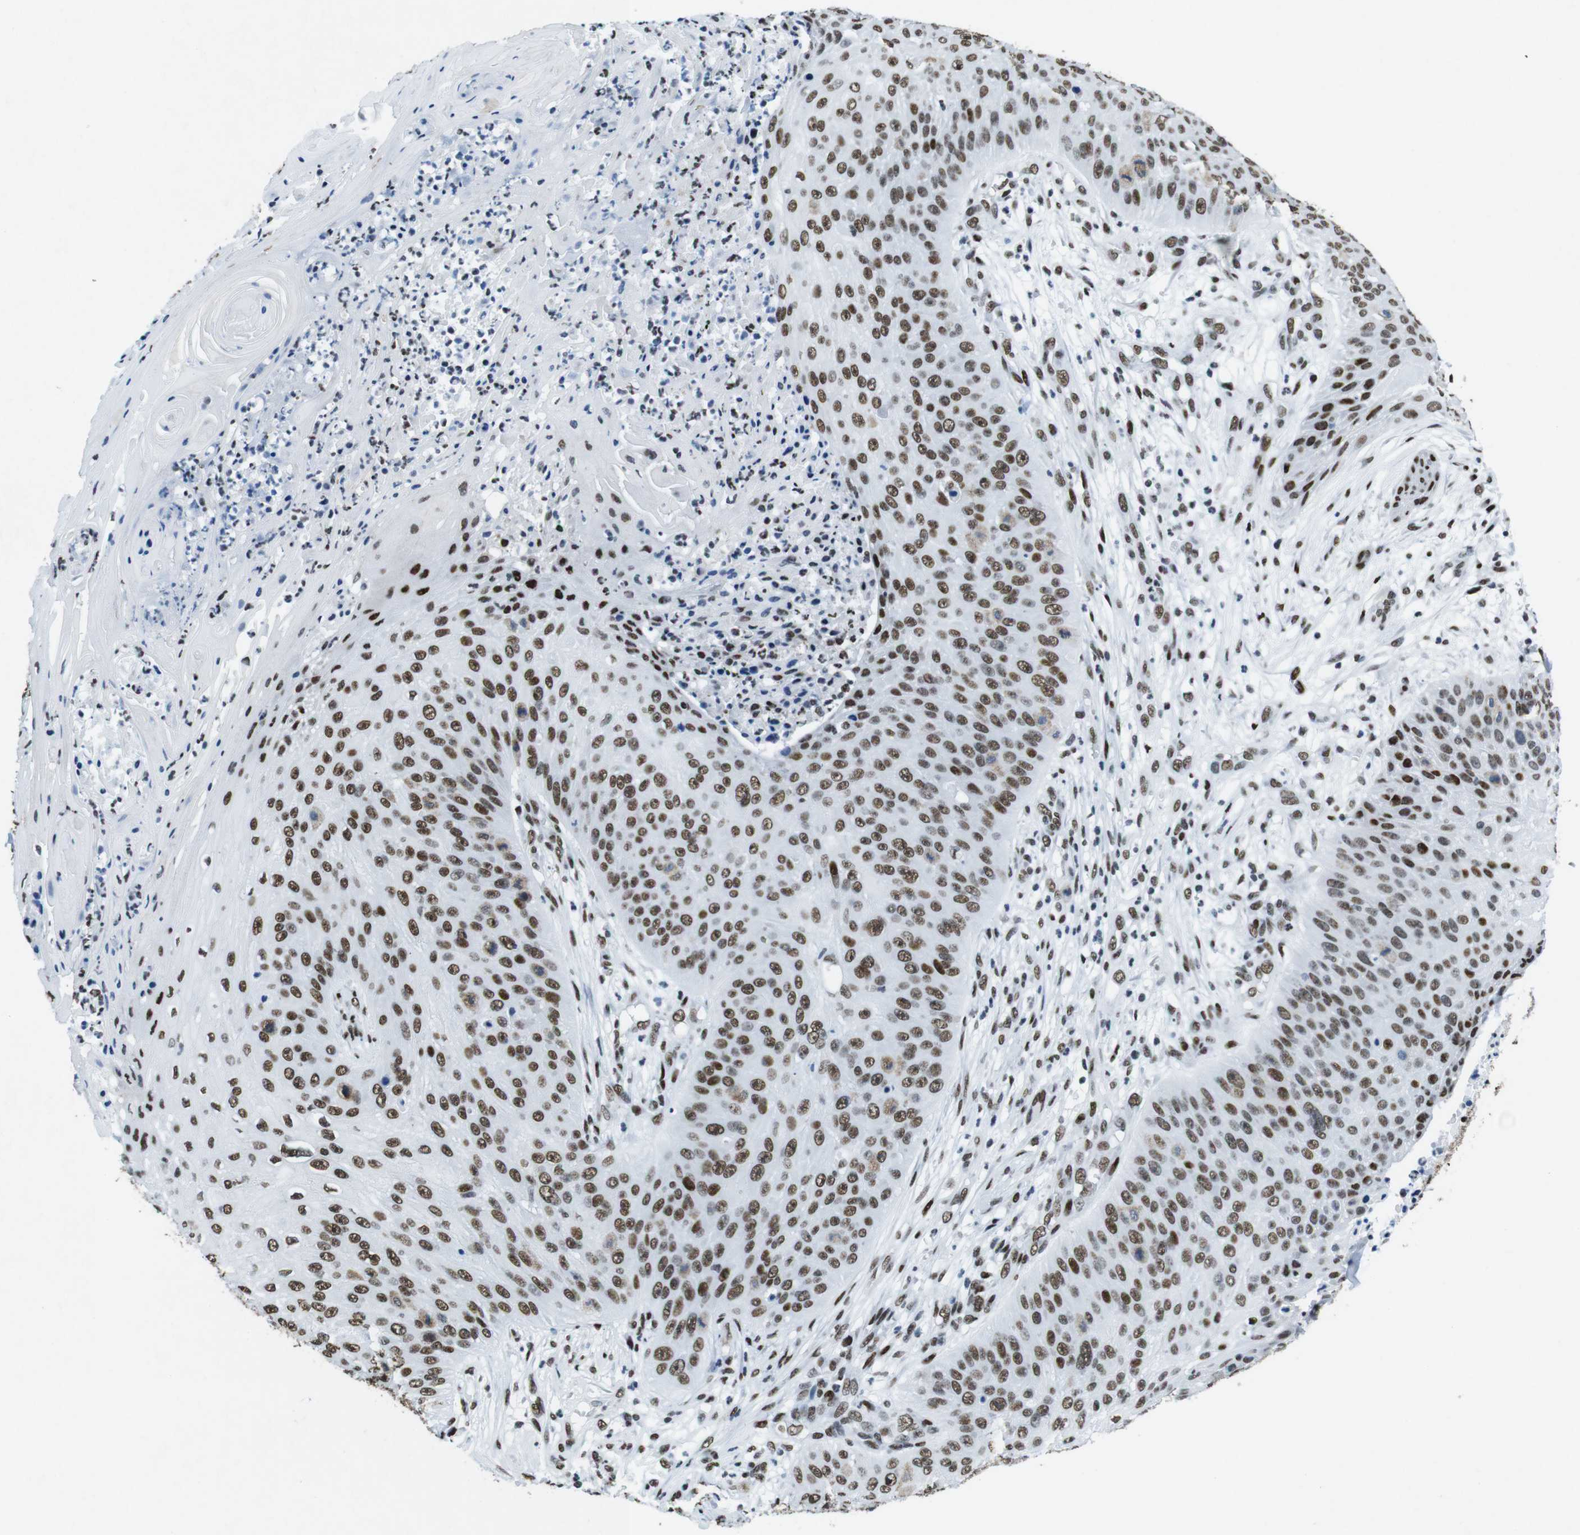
{"staining": {"intensity": "moderate", "quantity": ">75%", "location": "nuclear"}, "tissue": "skin cancer", "cell_type": "Tumor cells", "image_type": "cancer", "snomed": [{"axis": "morphology", "description": "Squamous cell carcinoma, NOS"}, {"axis": "topography", "description": "Skin"}], "caption": "This histopathology image exhibits squamous cell carcinoma (skin) stained with immunohistochemistry to label a protein in brown. The nuclear of tumor cells show moderate positivity for the protein. Nuclei are counter-stained blue.", "gene": "CITED2", "patient": {"sex": "female", "age": 80}}